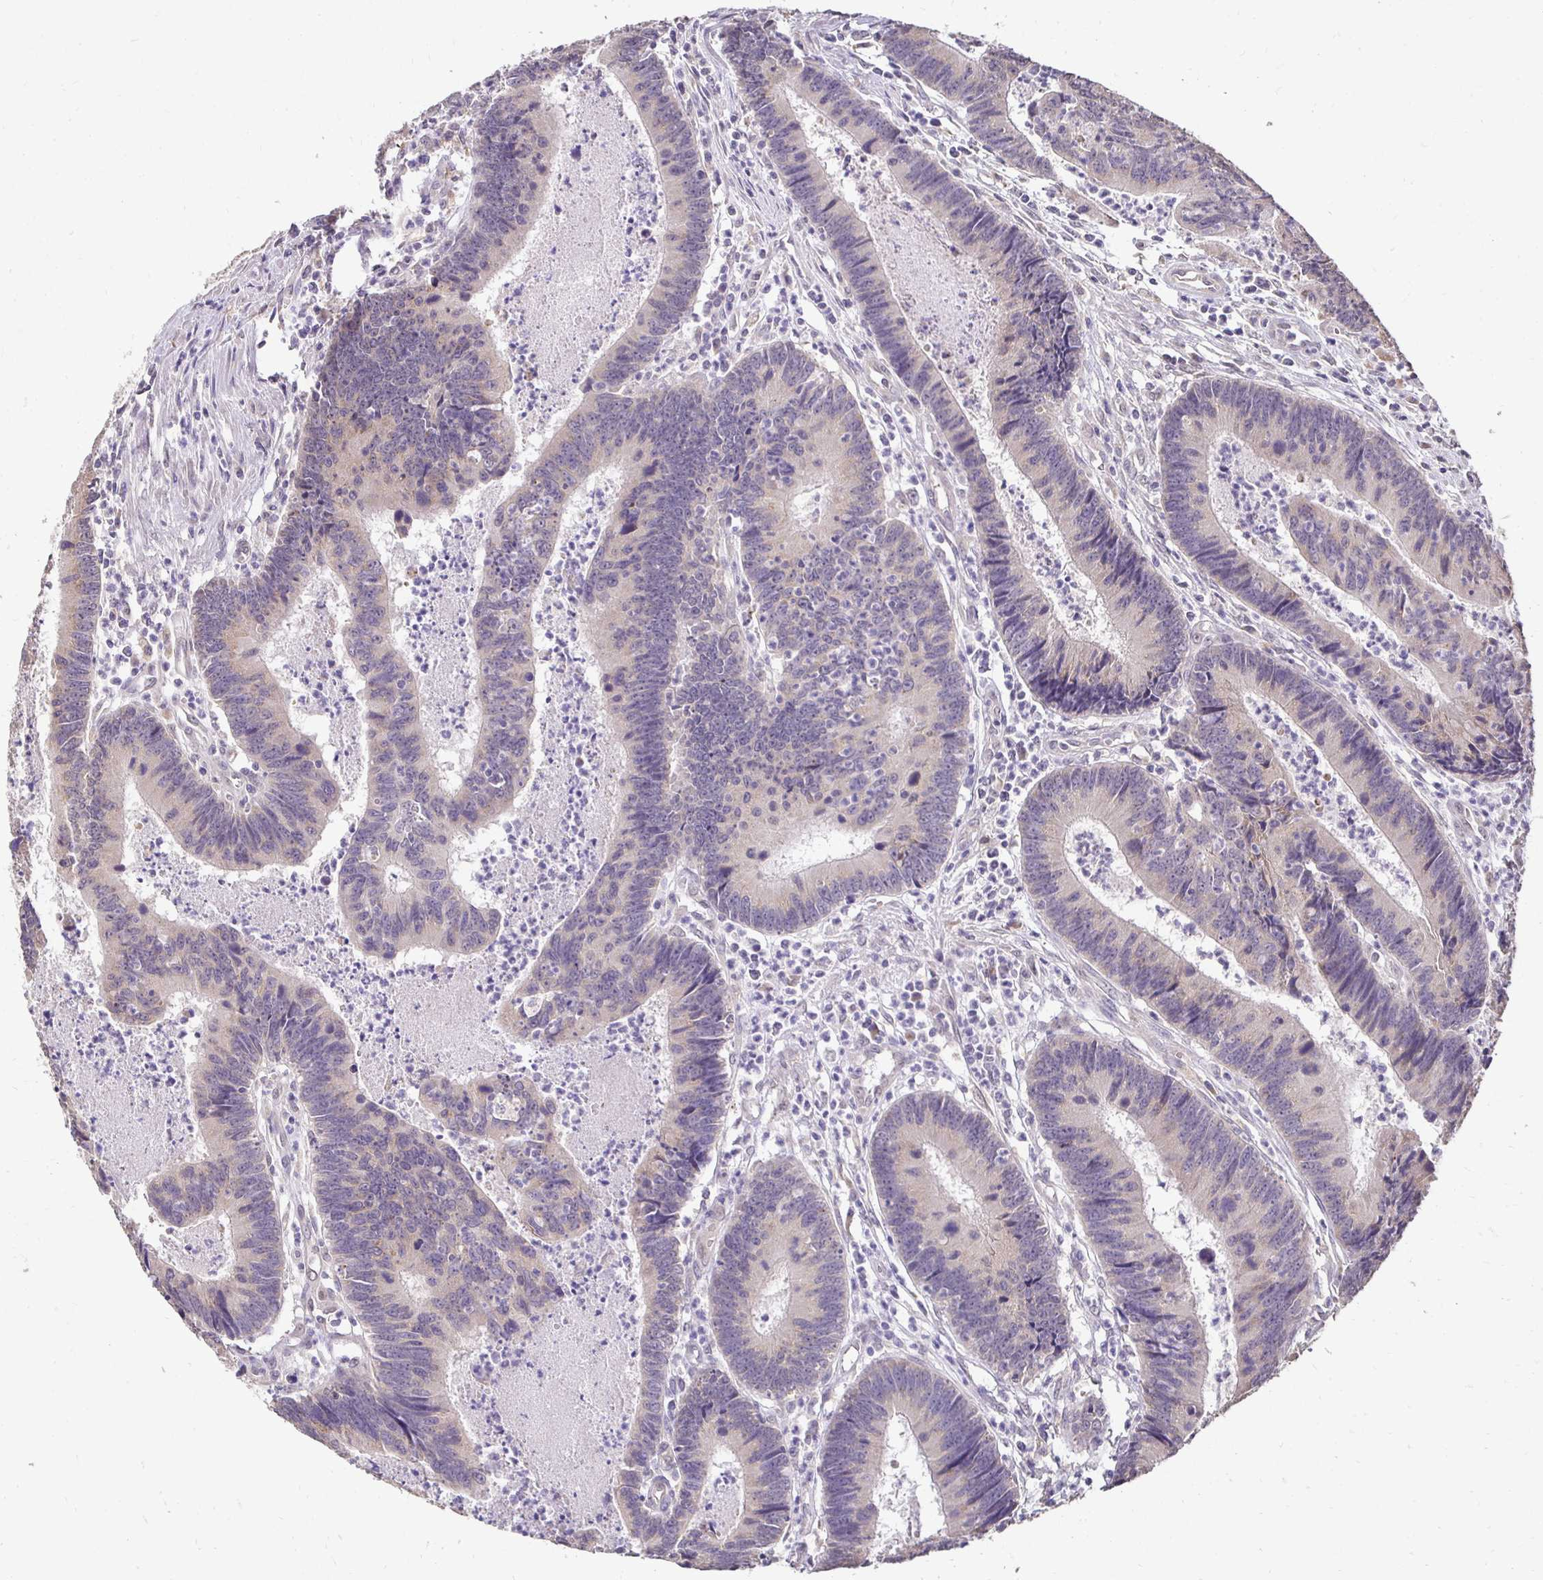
{"staining": {"intensity": "negative", "quantity": "none", "location": "none"}, "tissue": "colorectal cancer", "cell_type": "Tumor cells", "image_type": "cancer", "snomed": [{"axis": "morphology", "description": "Adenocarcinoma, NOS"}, {"axis": "topography", "description": "Colon"}], "caption": "DAB immunohistochemical staining of human colorectal cancer (adenocarcinoma) reveals no significant expression in tumor cells.", "gene": "RHEBL1", "patient": {"sex": "female", "age": 67}}